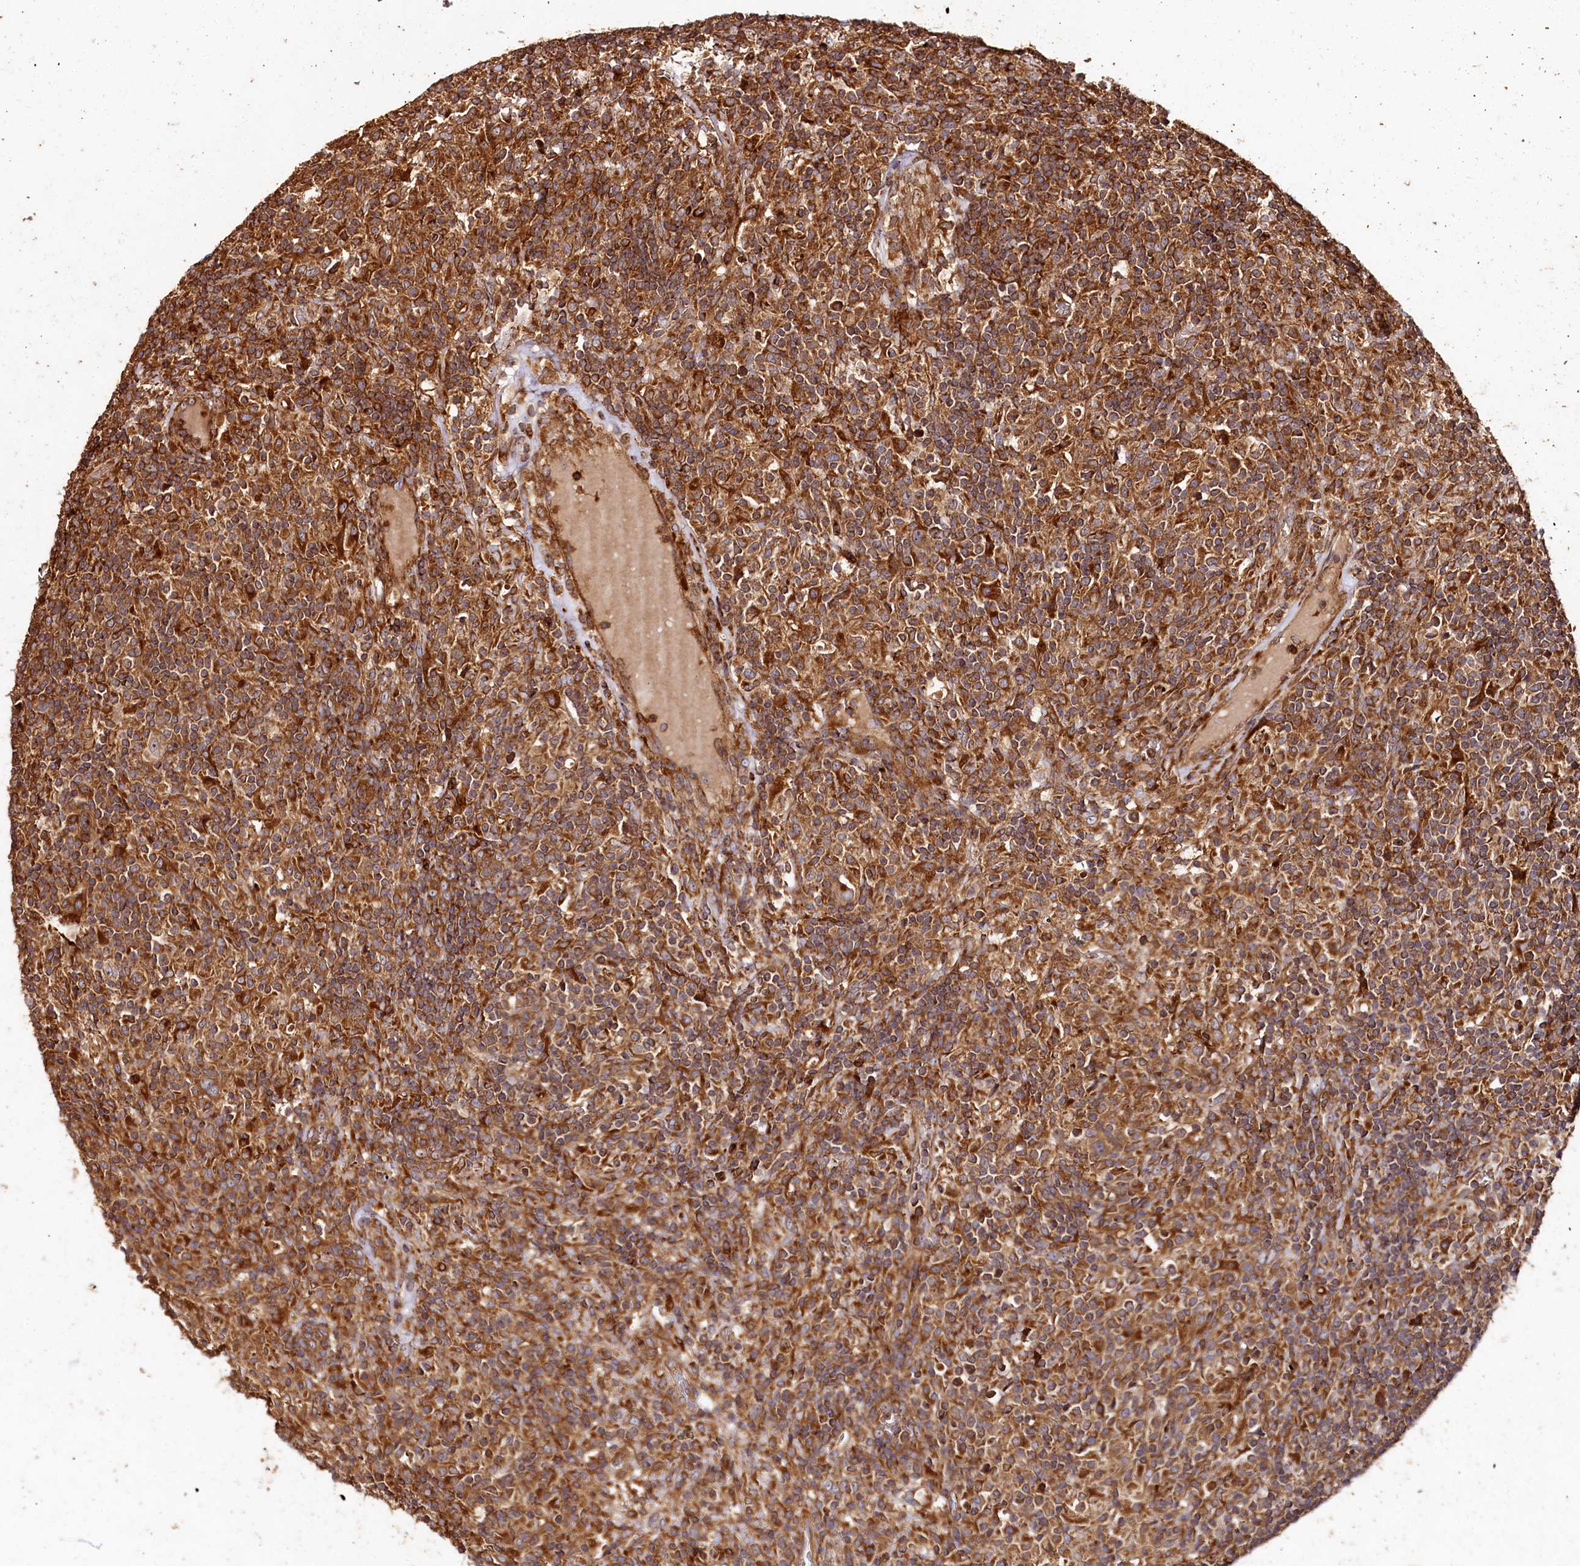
{"staining": {"intensity": "moderate", "quantity": ">75%", "location": "cytoplasmic/membranous"}, "tissue": "lymphoma", "cell_type": "Tumor cells", "image_type": "cancer", "snomed": [{"axis": "morphology", "description": "Hodgkin's disease, NOS"}, {"axis": "topography", "description": "Lymph node"}], "caption": "Immunohistochemical staining of human lymphoma reveals medium levels of moderate cytoplasmic/membranous expression in about >75% of tumor cells. (Stains: DAB (3,3'-diaminobenzidine) in brown, nuclei in blue, Microscopy: brightfield microscopy at high magnification).", "gene": "WDR73", "patient": {"sex": "male", "age": 70}}